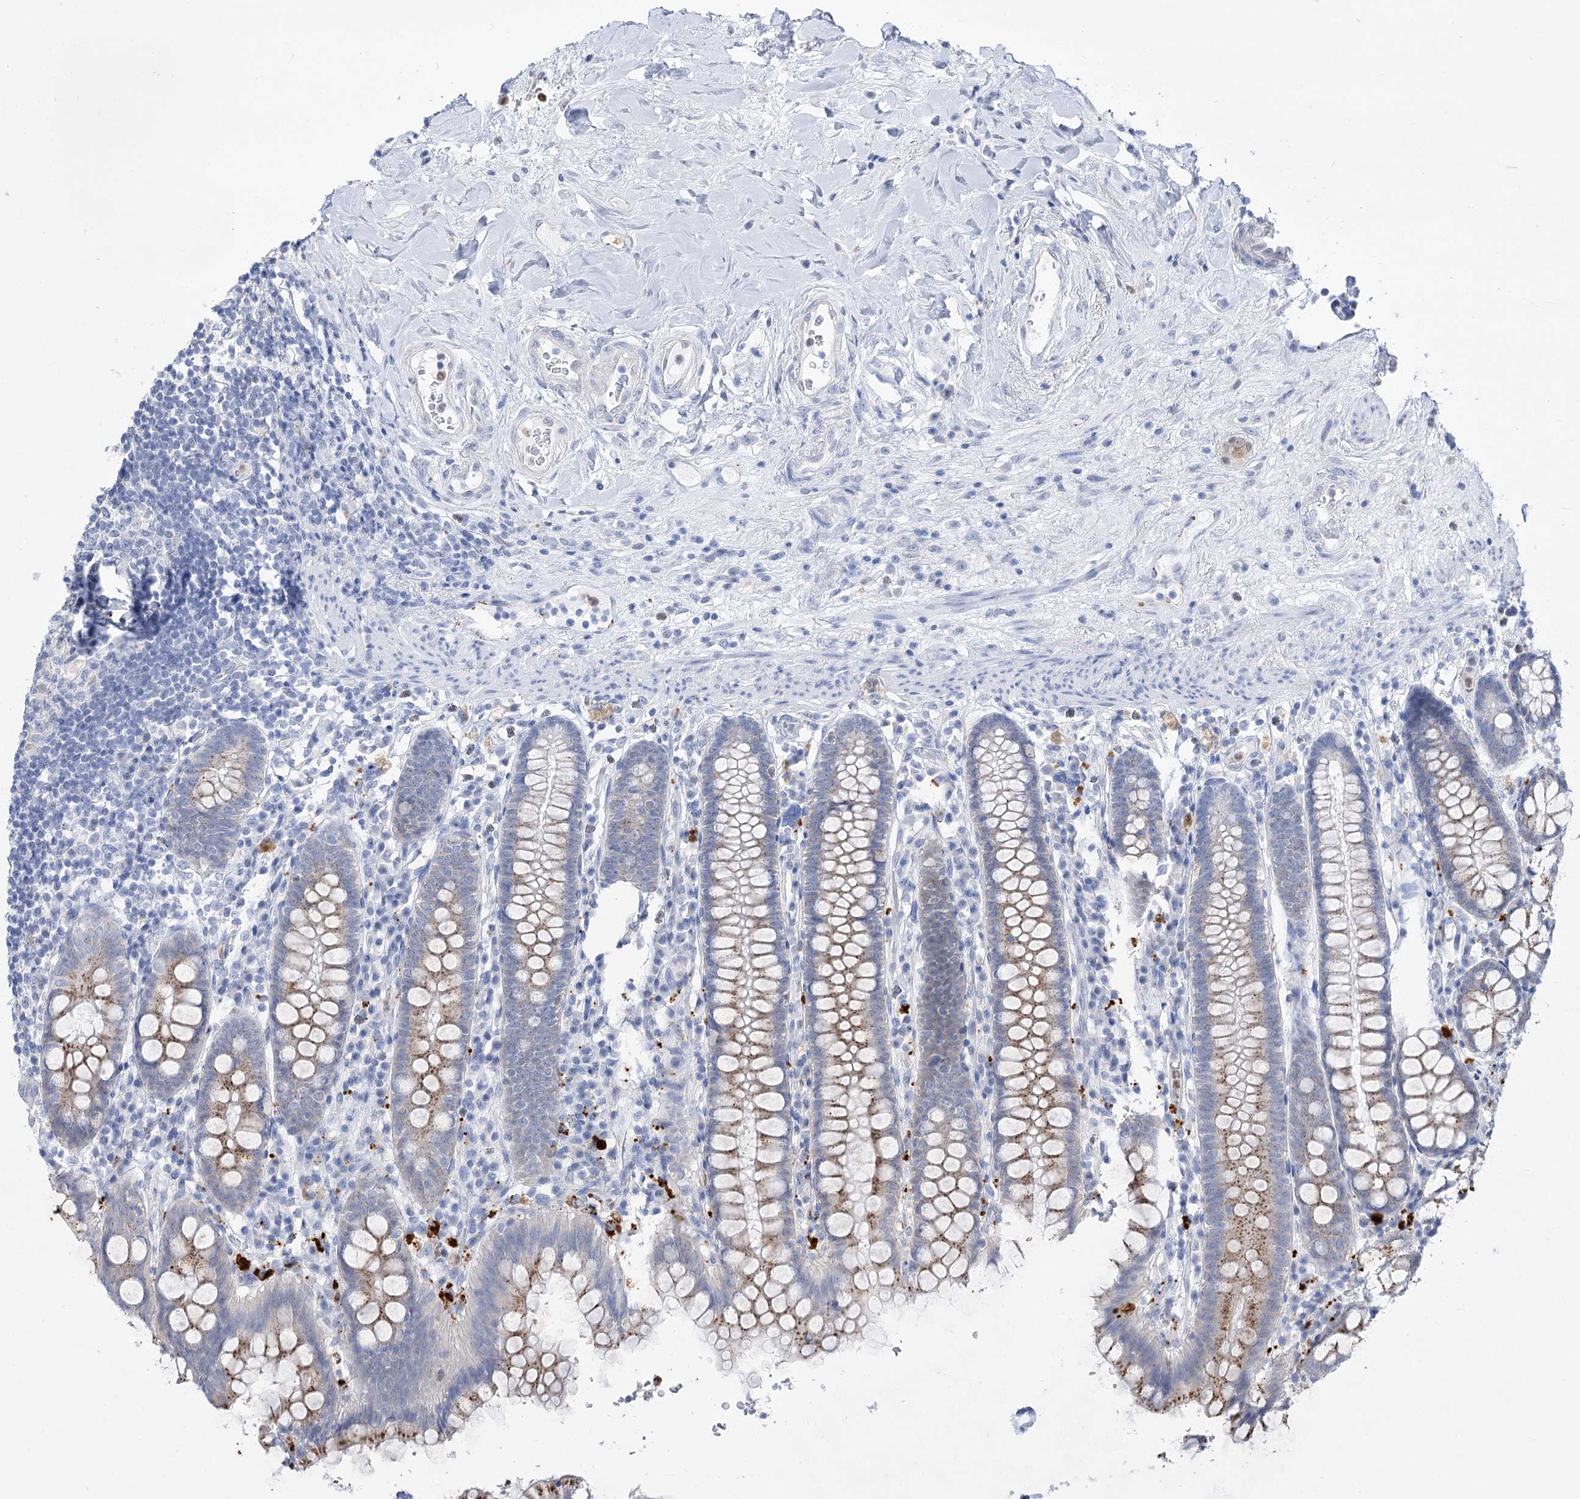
{"staining": {"intensity": "negative", "quantity": "none", "location": "none"}, "tissue": "colon", "cell_type": "Endothelial cells", "image_type": "normal", "snomed": [{"axis": "morphology", "description": "Normal tissue, NOS"}, {"axis": "topography", "description": "Colon"}], "caption": "DAB immunohistochemical staining of benign human colon reveals no significant staining in endothelial cells.", "gene": "SIAE", "patient": {"sex": "female", "age": 79}}